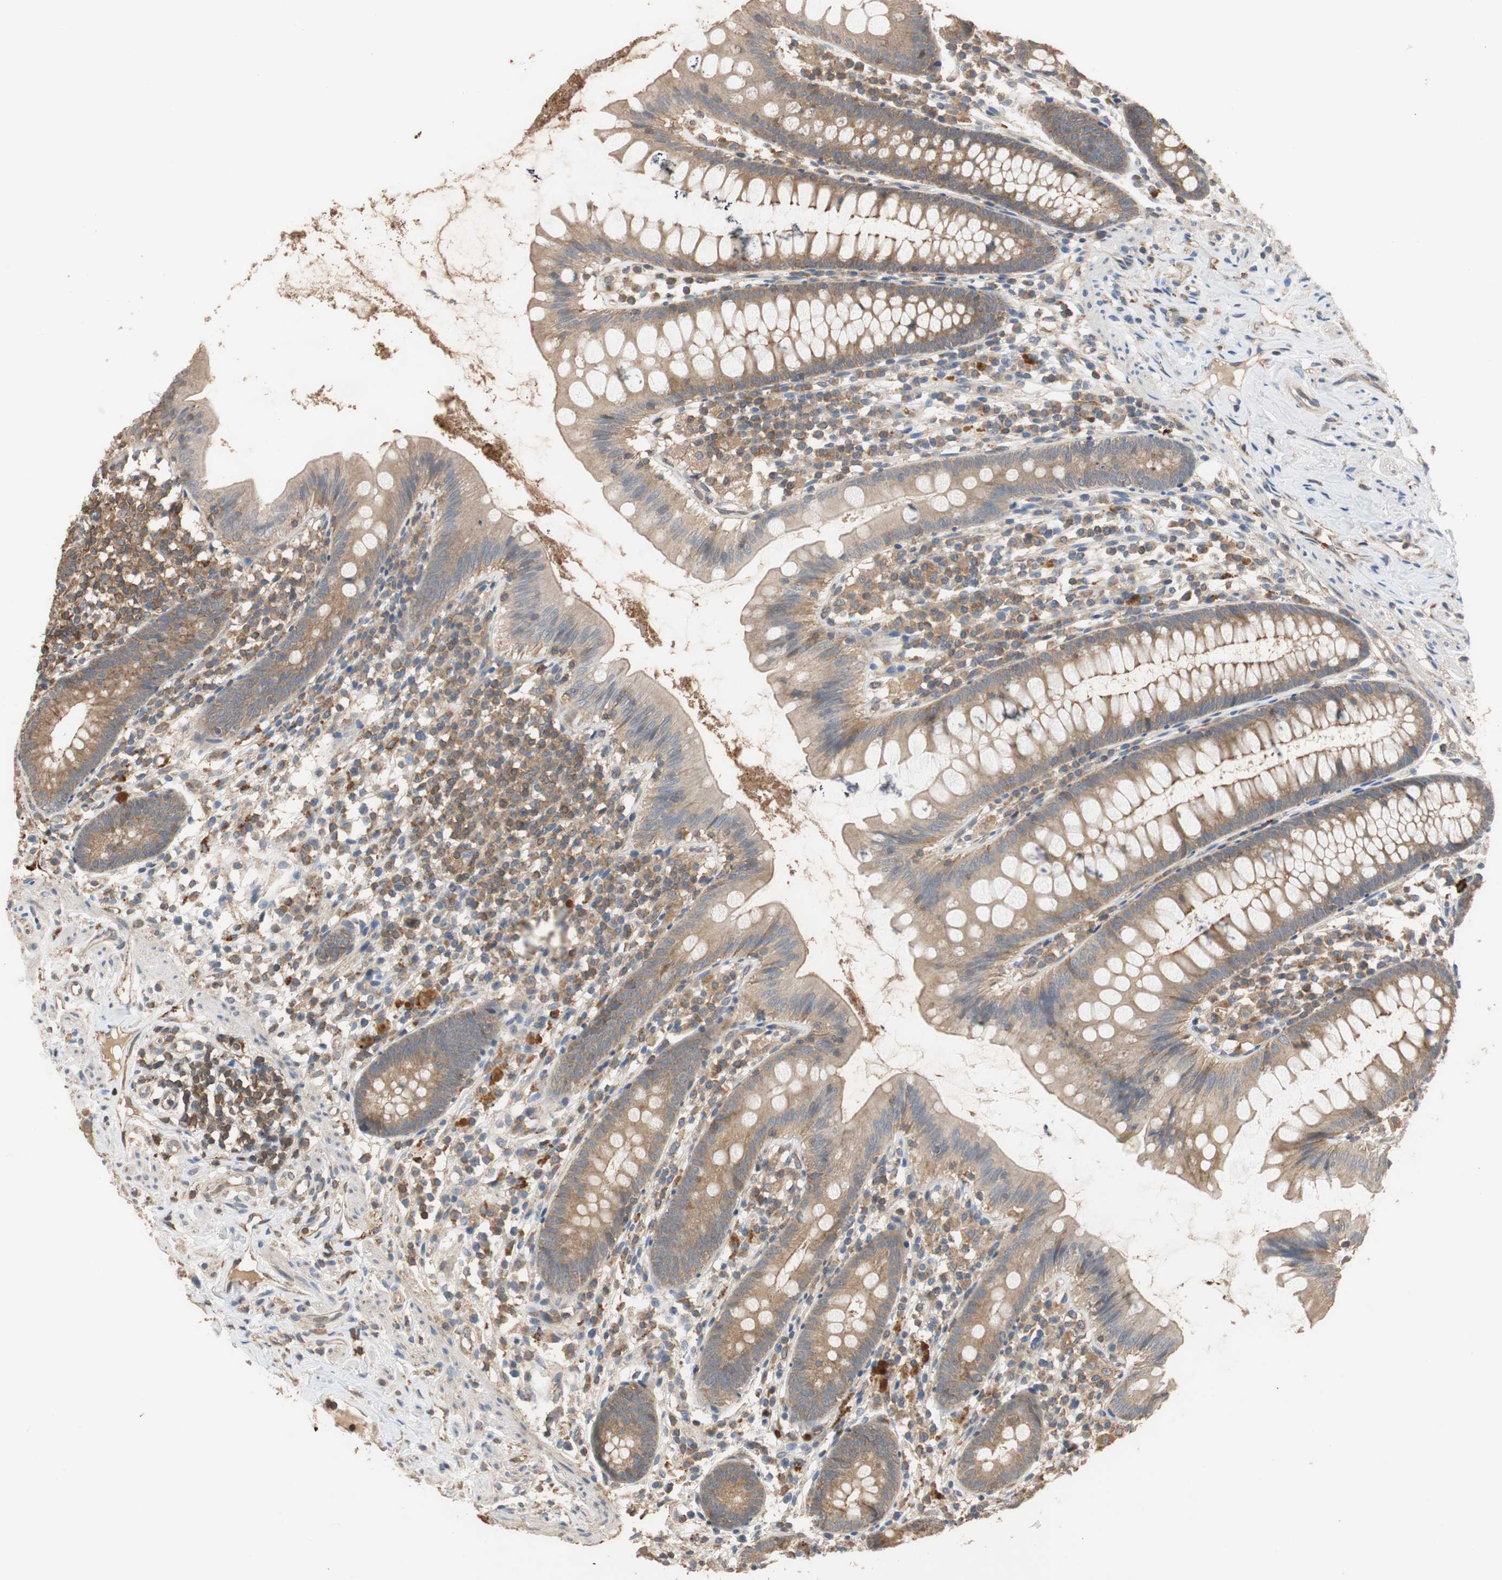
{"staining": {"intensity": "moderate", "quantity": ">75%", "location": "cytoplasmic/membranous"}, "tissue": "appendix", "cell_type": "Glandular cells", "image_type": "normal", "snomed": [{"axis": "morphology", "description": "Normal tissue, NOS"}, {"axis": "topography", "description": "Appendix"}], "caption": "IHC (DAB (3,3'-diaminobenzidine)) staining of normal appendix exhibits moderate cytoplasmic/membranous protein staining in about >75% of glandular cells. The staining was performed using DAB (3,3'-diaminobenzidine) to visualize the protein expression in brown, while the nuclei were stained in blue with hematoxylin (Magnification: 20x).", "gene": "MAP4K2", "patient": {"sex": "male", "age": 52}}